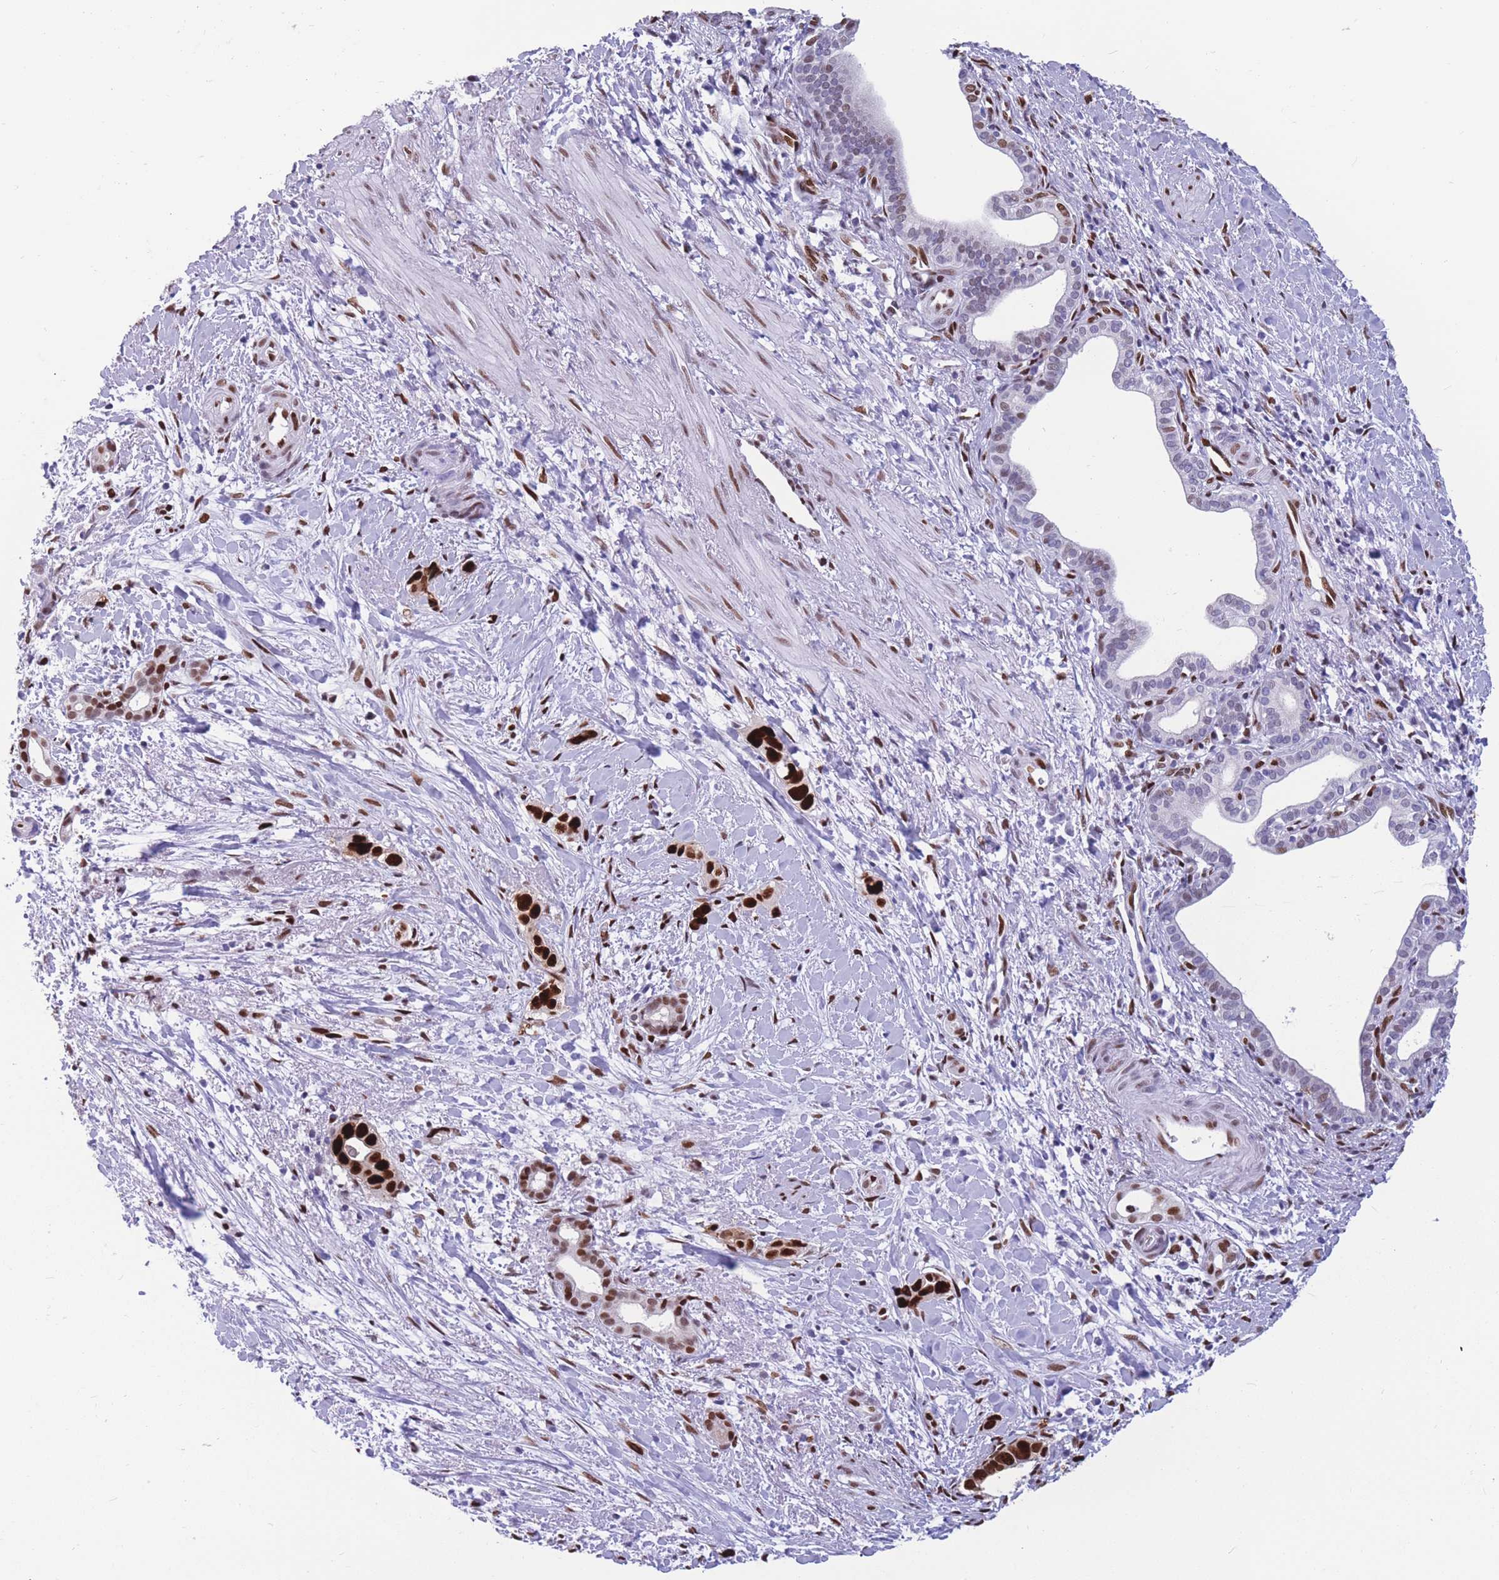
{"staining": {"intensity": "strong", "quantity": ">75%", "location": "nuclear"}, "tissue": "liver cancer", "cell_type": "Tumor cells", "image_type": "cancer", "snomed": [{"axis": "morphology", "description": "Cholangiocarcinoma"}, {"axis": "topography", "description": "Liver"}], "caption": "DAB (3,3'-diaminobenzidine) immunohistochemical staining of human liver cancer reveals strong nuclear protein staining in about >75% of tumor cells.", "gene": "NASP", "patient": {"sex": "female", "age": 79}}